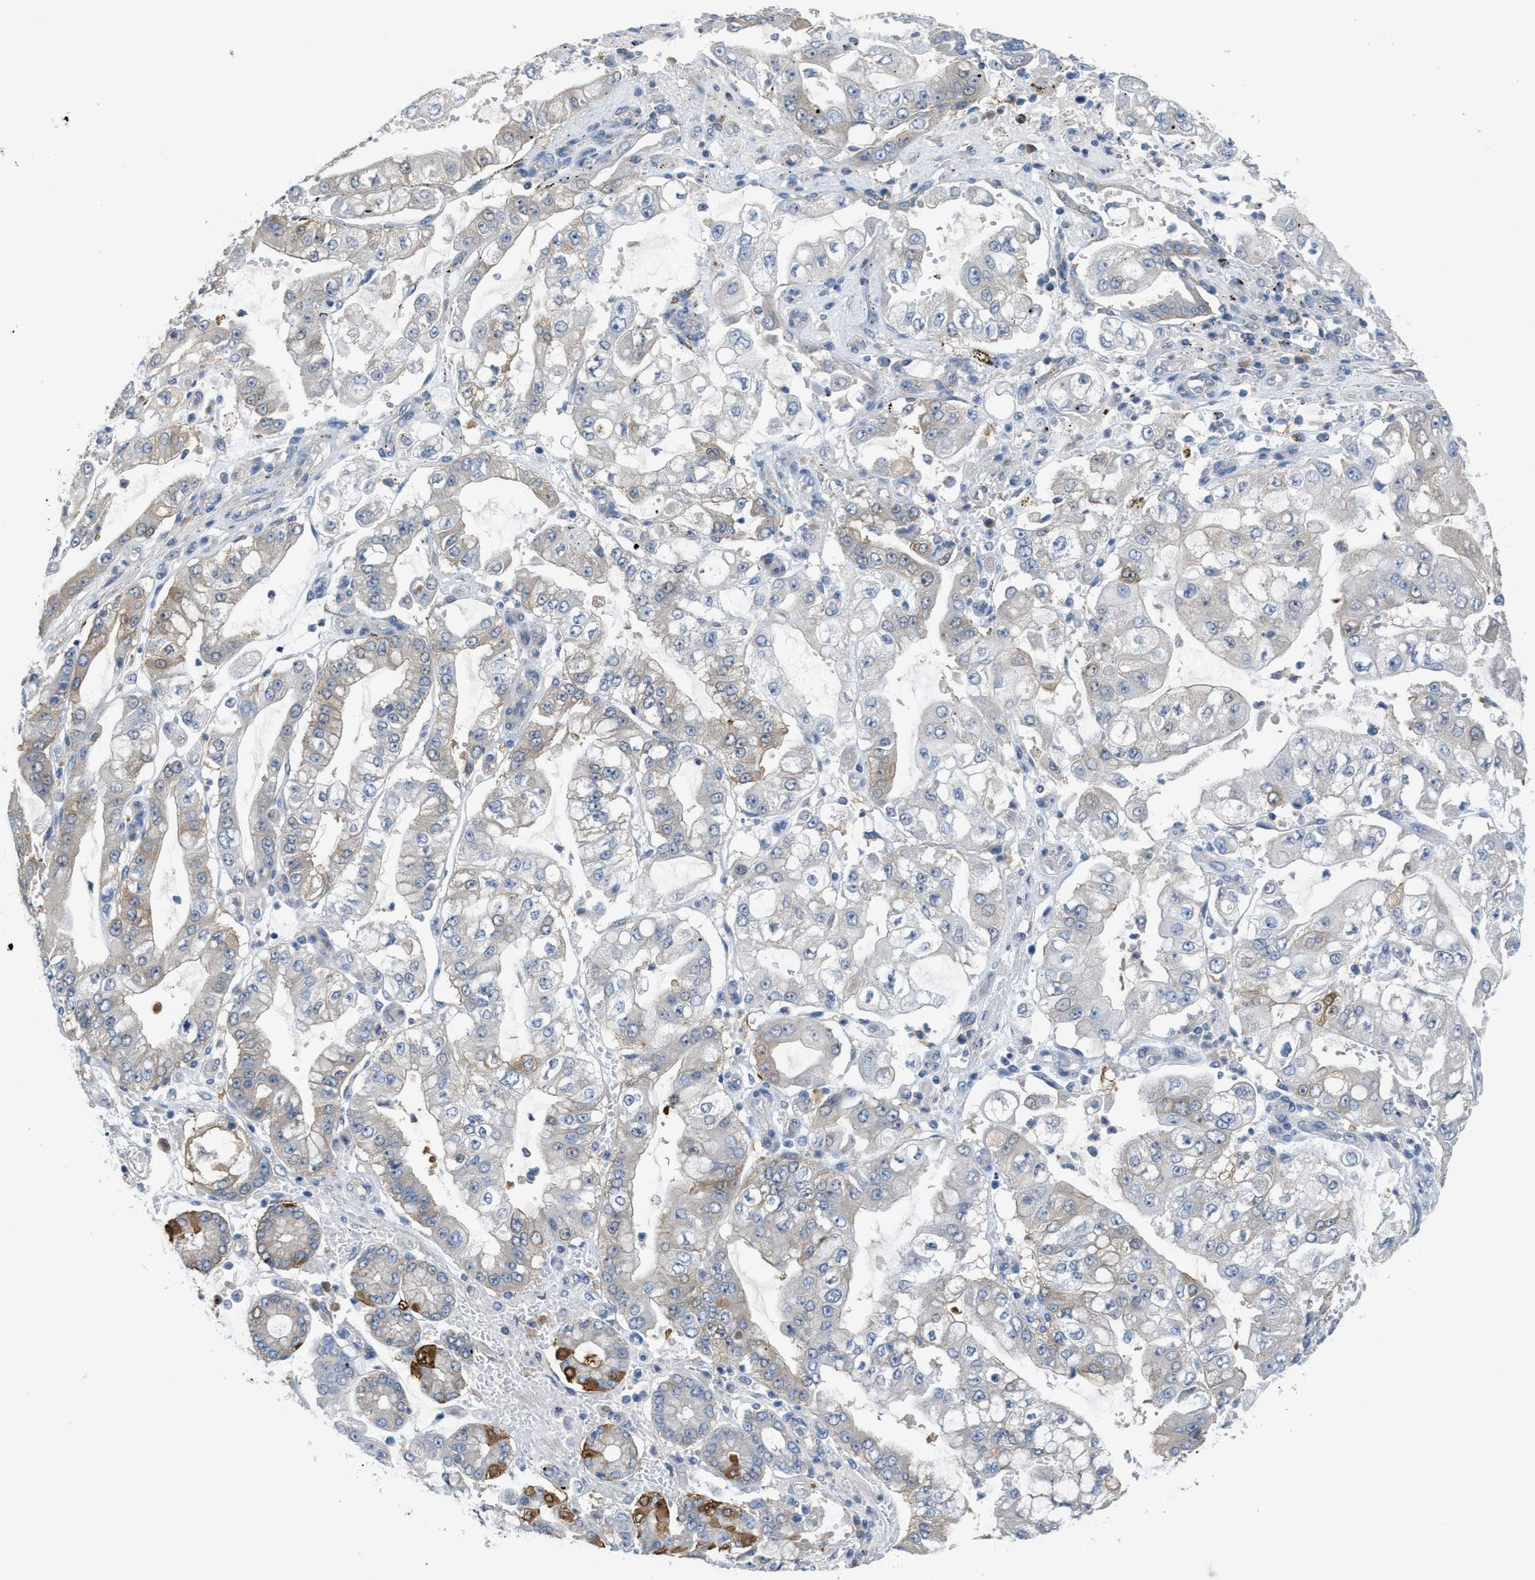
{"staining": {"intensity": "strong", "quantity": "<25%", "location": "cytoplasmic/membranous"}, "tissue": "stomach cancer", "cell_type": "Tumor cells", "image_type": "cancer", "snomed": [{"axis": "morphology", "description": "Adenocarcinoma, NOS"}, {"axis": "topography", "description": "Stomach"}], "caption": "Human stomach cancer stained with a protein marker displays strong staining in tumor cells.", "gene": "UBA5", "patient": {"sex": "male", "age": 76}}